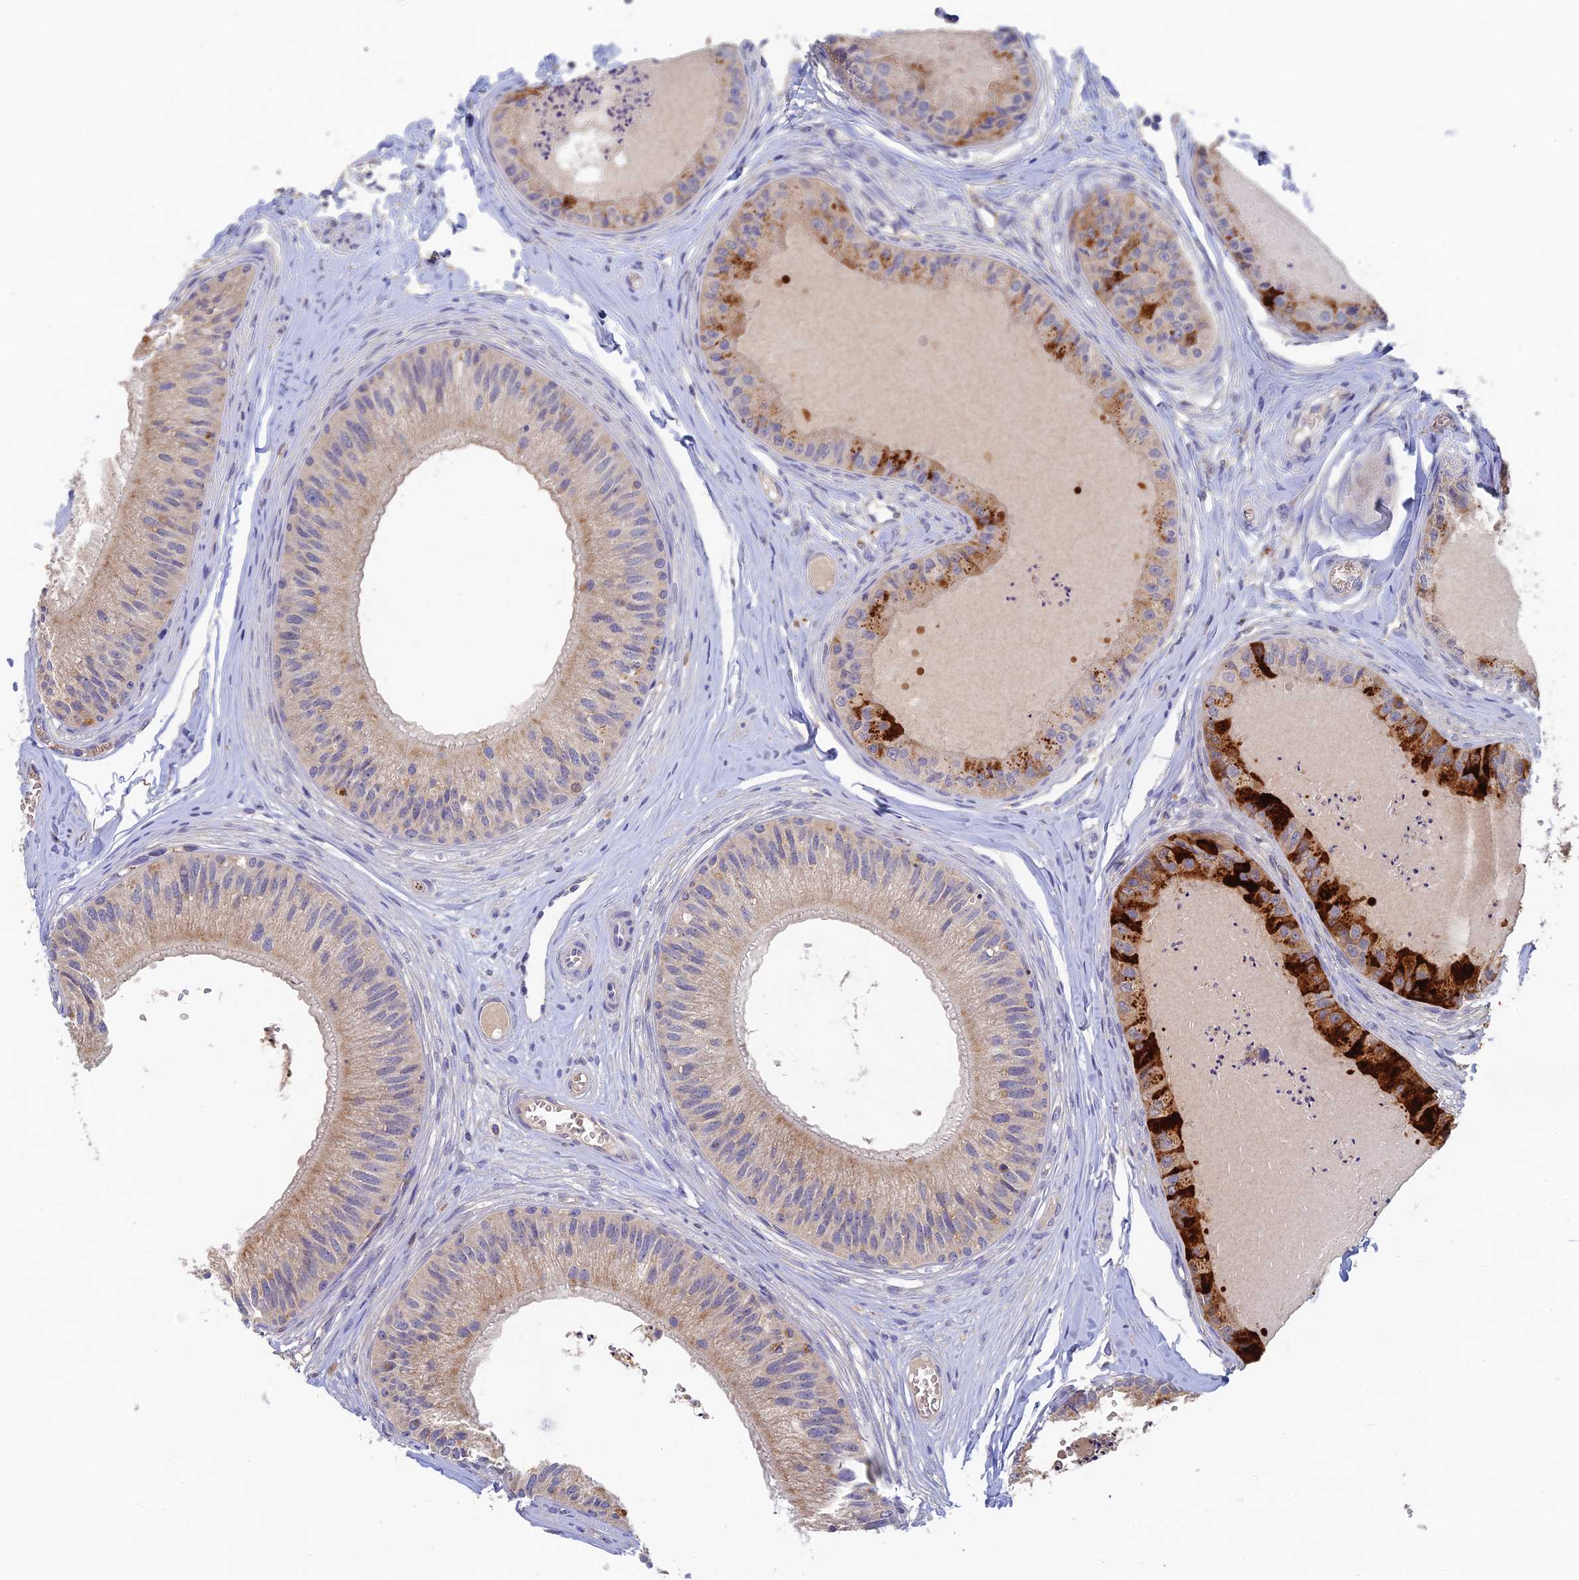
{"staining": {"intensity": "strong", "quantity": "<25%", "location": "cytoplasmic/membranous"}, "tissue": "epididymis", "cell_type": "Glandular cells", "image_type": "normal", "snomed": [{"axis": "morphology", "description": "Normal tissue, NOS"}, {"axis": "topography", "description": "Epididymis"}], "caption": "Immunohistochemistry of unremarkable epididymis displays medium levels of strong cytoplasmic/membranous expression in about <25% of glandular cells. Ihc stains the protein of interest in brown and the nuclei are stained blue.", "gene": "ARRDC1", "patient": {"sex": "male", "age": 31}}